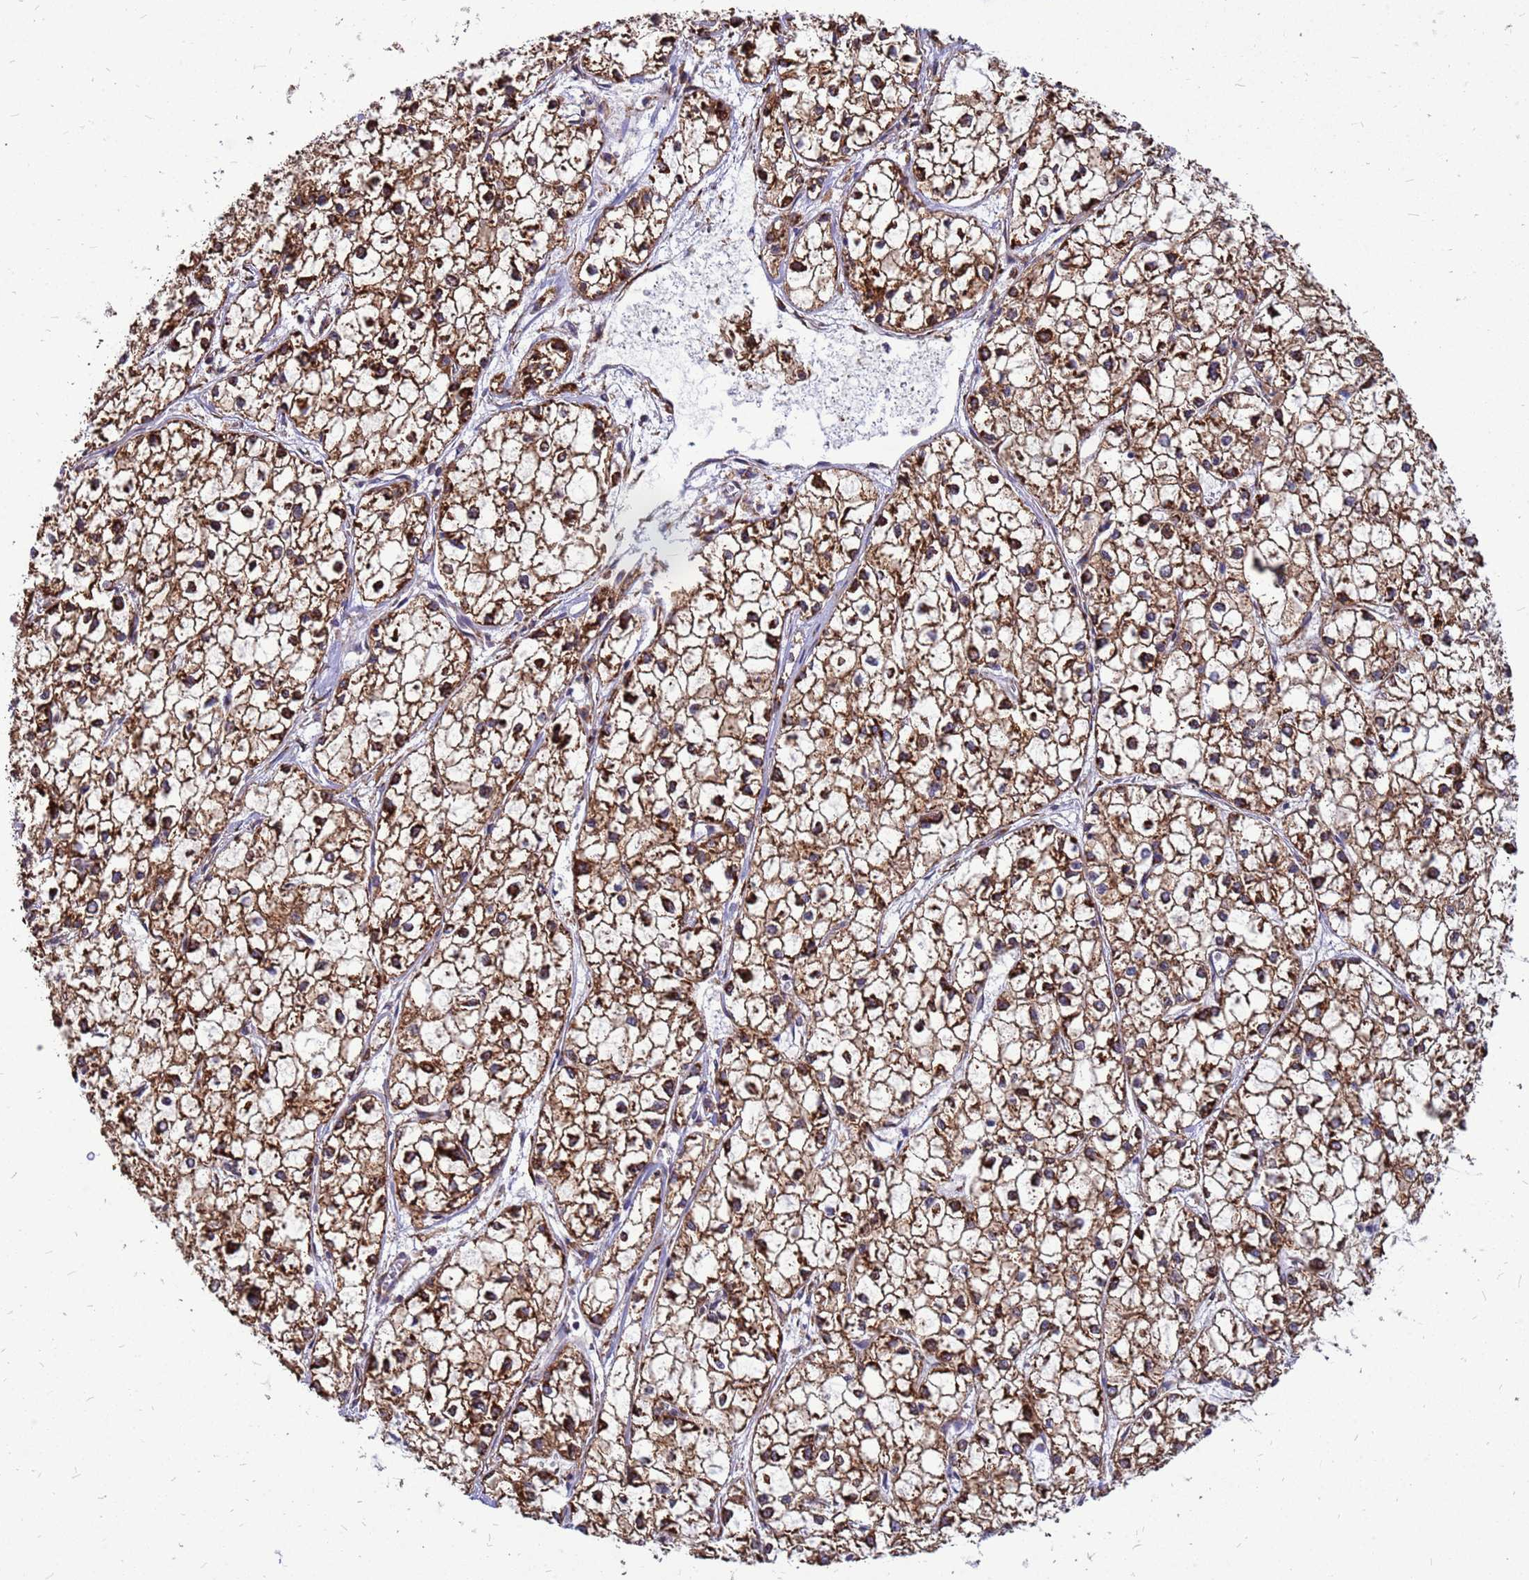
{"staining": {"intensity": "moderate", "quantity": ">75%", "location": "cytoplasmic/membranous"}, "tissue": "liver cancer", "cell_type": "Tumor cells", "image_type": "cancer", "snomed": [{"axis": "morphology", "description": "Carcinoma, Hepatocellular, NOS"}, {"axis": "topography", "description": "Liver"}], "caption": "Immunohistochemical staining of human hepatocellular carcinoma (liver) shows moderate cytoplasmic/membranous protein positivity in approximately >75% of tumor cells. (Stains: DAB in brown, nuclei in blue, Microscopy: brightfield microscopy at high magnification).", "gene": "RPL8", "patient": {"sex": "female", "age": 43}}